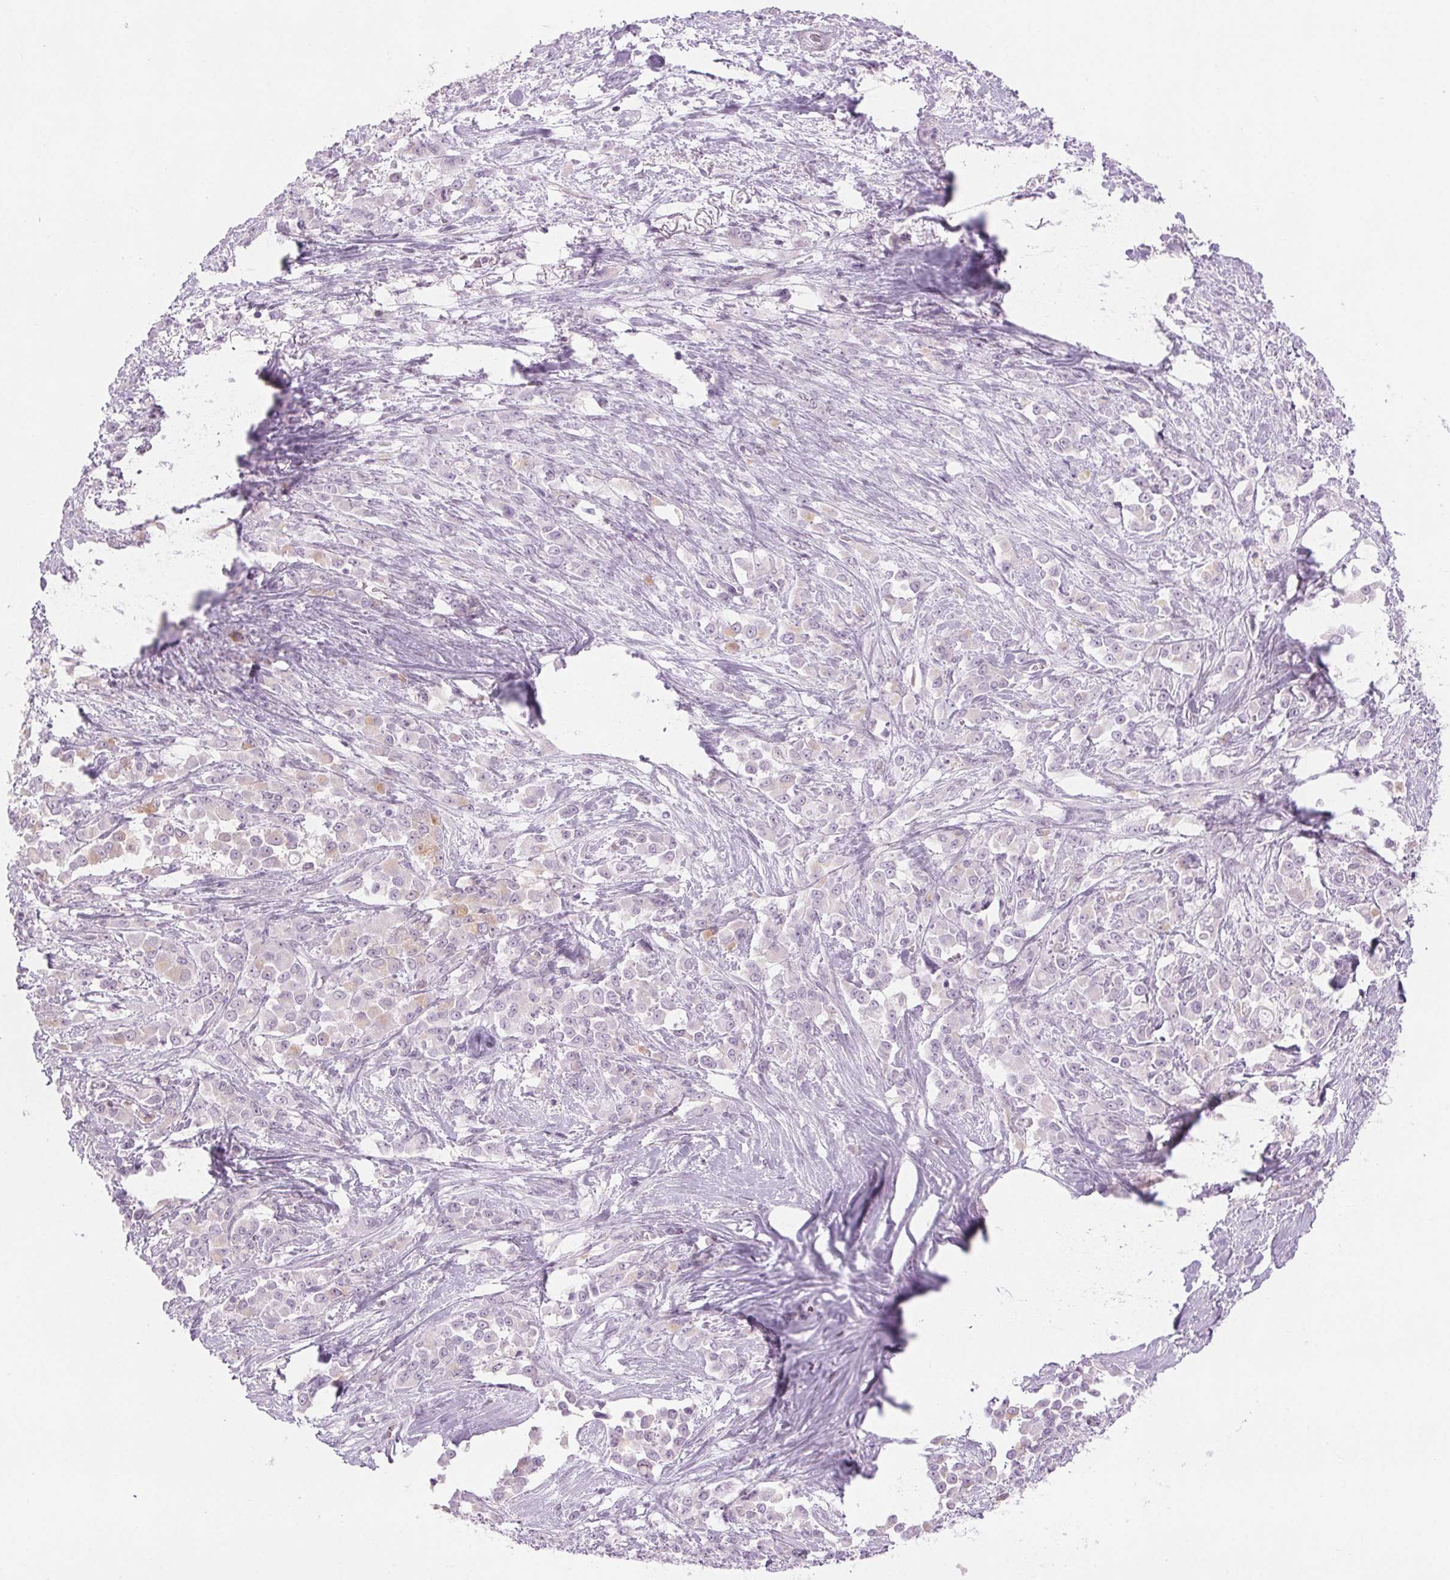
{"staining": {"intensity": "negative", "quantity": "none", "location": "none"}, "tissue": "stomach cancer", "cell_type": "Tumor cells", "image_type": "cancer", "snomed": [{"axis": "morphology", "description": "Adenocarcinoma, NOS"}, {"axis": "topography", "description": "Stomach"}], "caption": "Tumor cells show no significant expression in stomach cancer (adenocarcinoma).", "gene": "SLC6A19", "patient": {"sex": "female", "age": 76}}